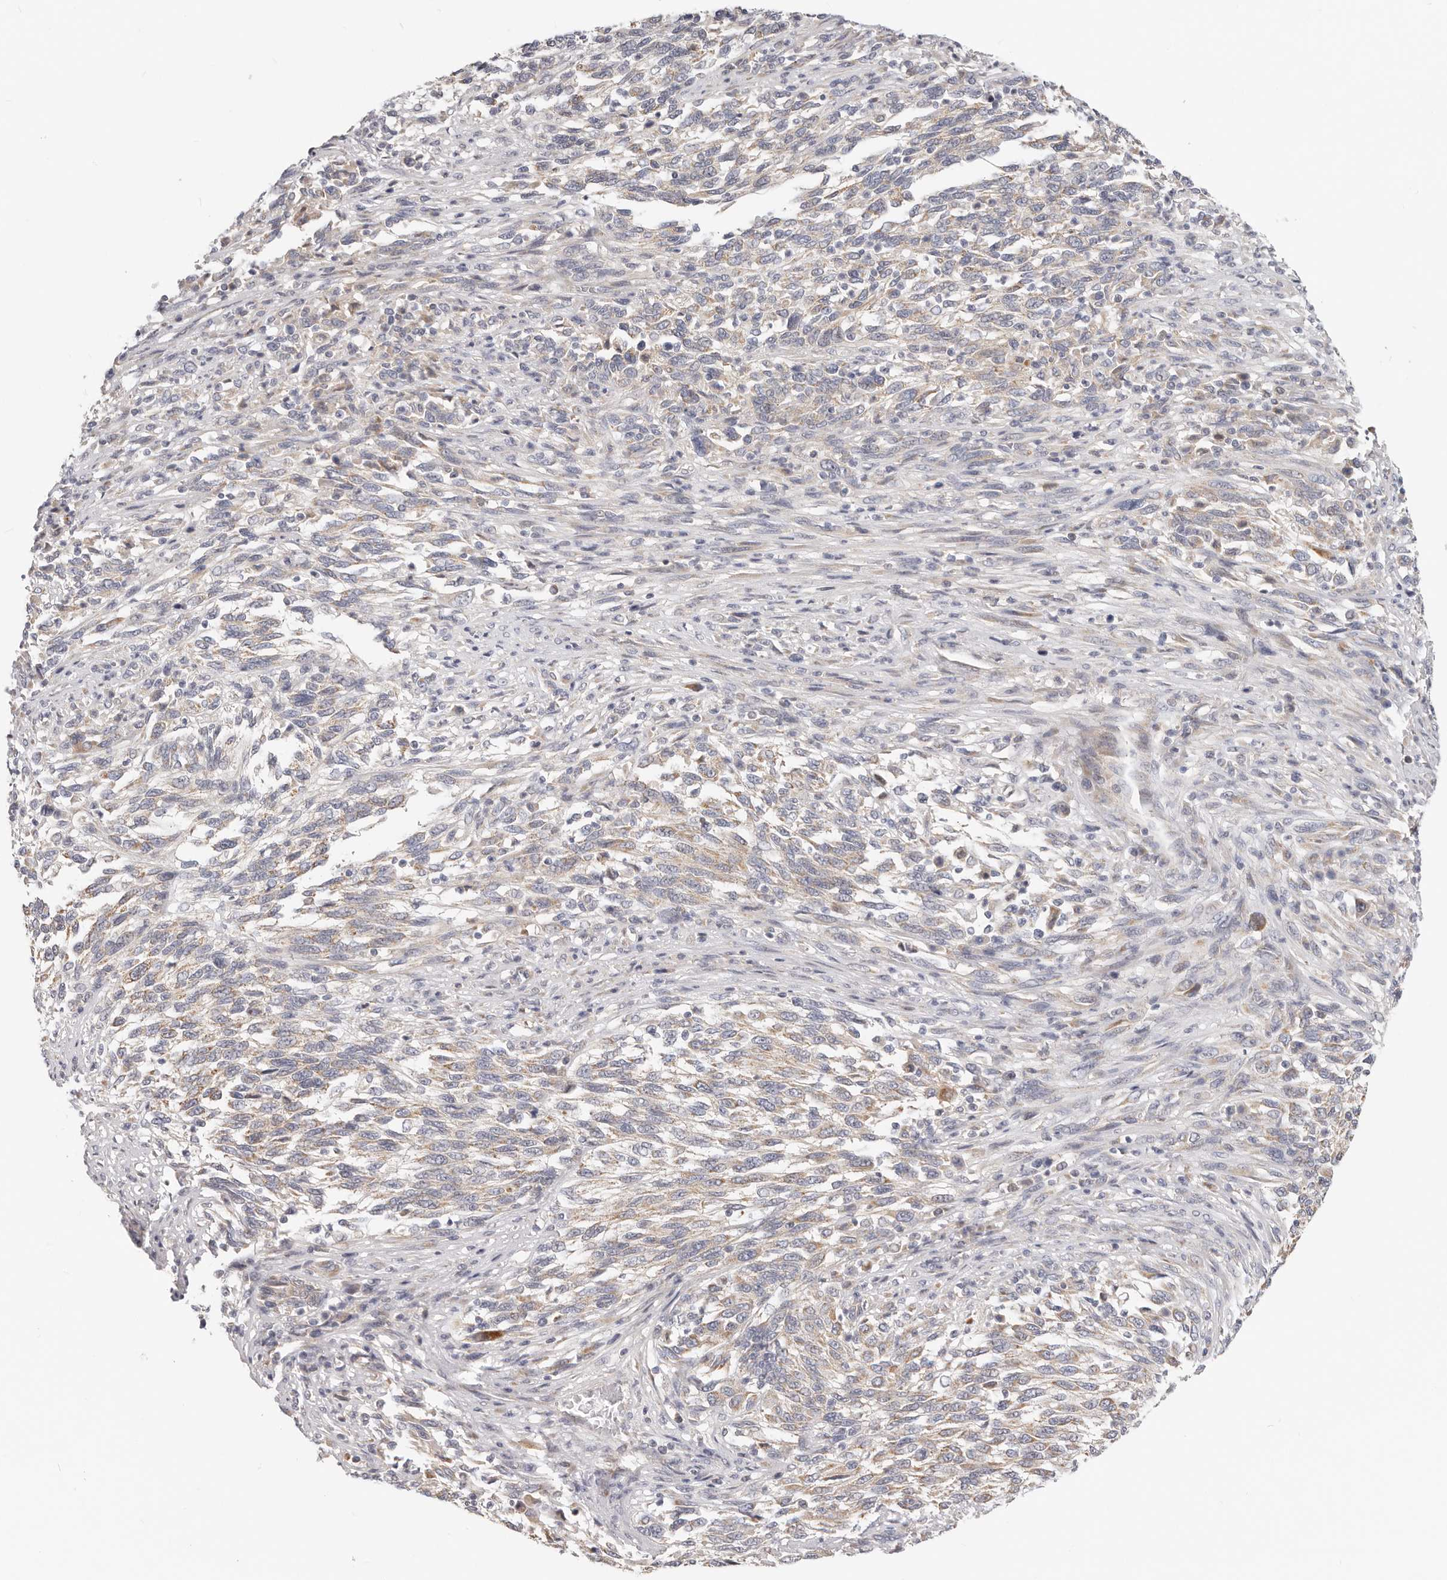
{"staining": {"intensity": "weak", "quantity": "25%-75%", "location": "cytoplasmic/membranous"}, "tissue": "melanoma", "cell_type": "Tumor cells", "image_type": "cancer", "snomed": [{"axis": "morphology", "description": "Malignant melanoma, Metastatic site"}, {"axis": "topography", "description": "Lymph node"}], "caption": "Immunohistochemistry (IHC) (DAB) staining of human malignant melanoma (metastatic site) reveals weak cytoplasmic/membranous protein expression in about 25%-75% of tumor cells.", "gene": "TFB2M", "patient": {"sex": "male", "age": 61}}